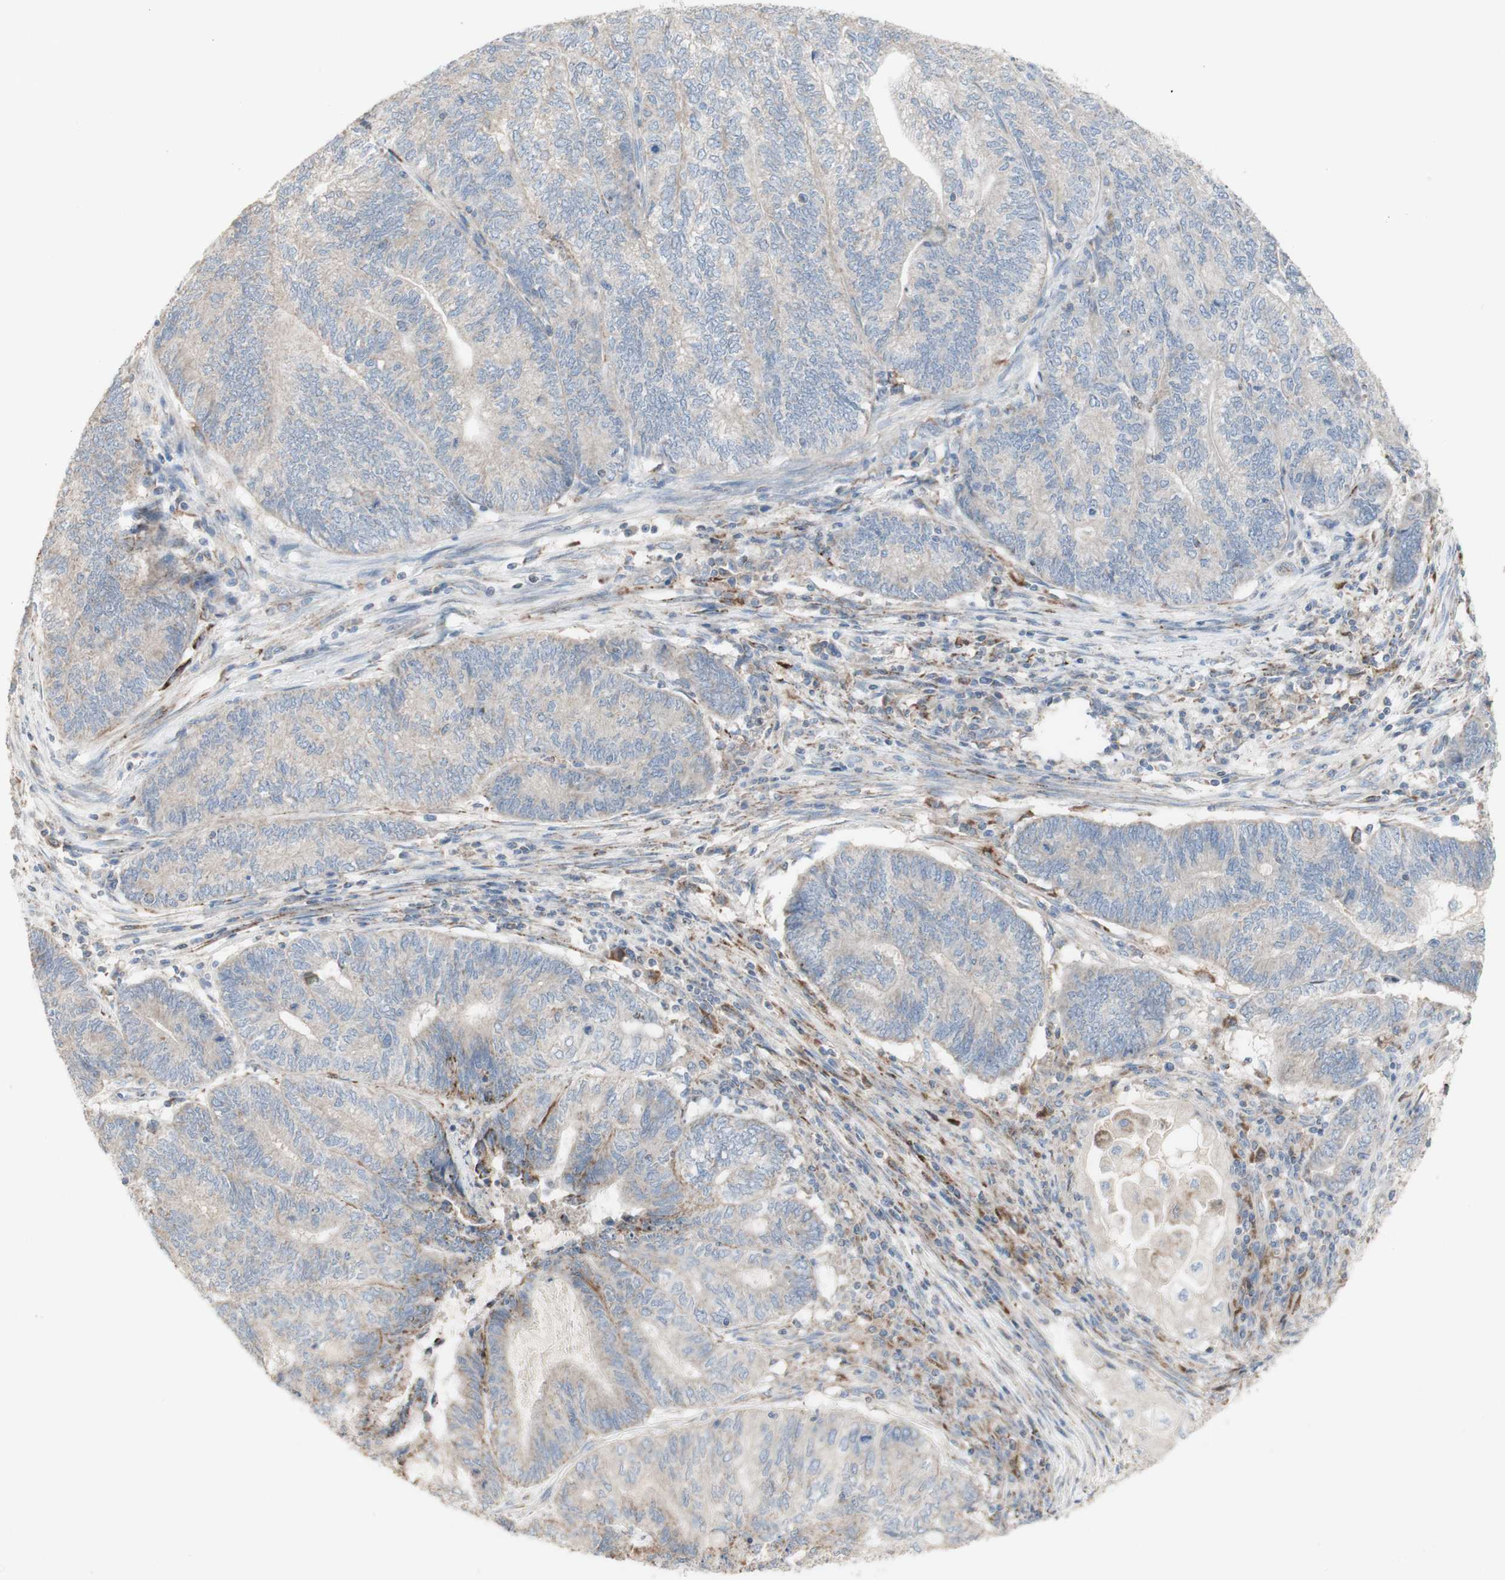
{"staining": {"intensity": "weak", "quantity": "<25%", "location": "cytoplasmic/membranous"}, "tissue": "endometrial cancer", "cell_type": "Tumor cells", "image_type": "cancer", "snomed": [{"axis": "morphology", "description": "Adenocarcinoma, NOS"}, {"axis": "topography", "description": "Uterus"}, {"axis": "topography", "description": "Endometrium"}], "caption": "Tumor cells are negative for protein expression in human endometrial cancer.", "gene": "CNTNAP1", "patient": {"sex": "female", "age": 70}}